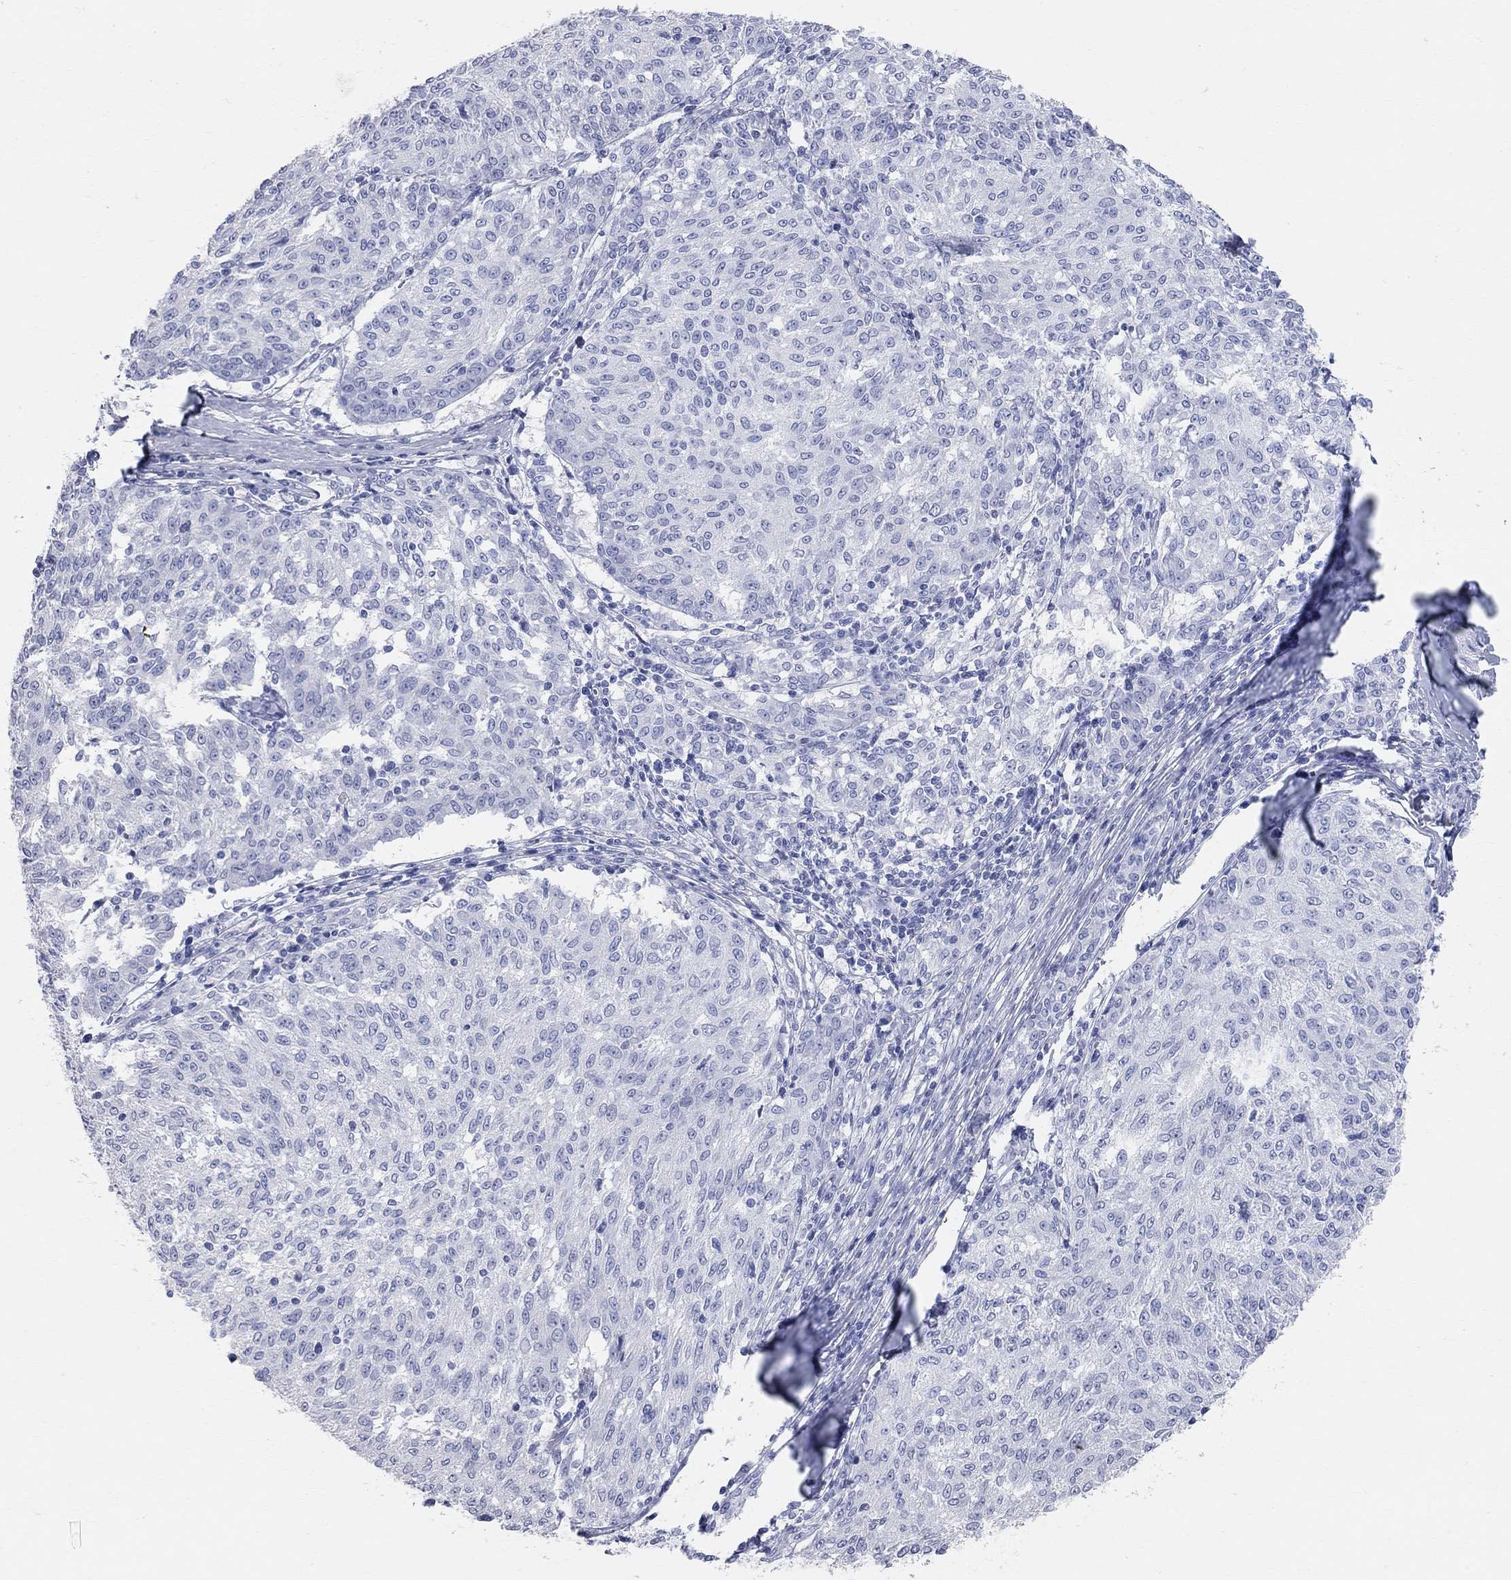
{"staining": {"intensity": "negative", "quantity": "none", "location": "none"}, "tissue": "melanoma", "cell_type": "Tumor cells", "image_type": "cancer", "snomed": [{"axis": "morphology", "description": "Malignant melanoma, NOS"}, {"axis": "topography", "description": "Skin"}], "caption": "Protein analysis of malignant melanoma demonstrates no significant staining in tumor cells.", "gene": "AOX1", "patient": {"sex": "female", "age": 72}}